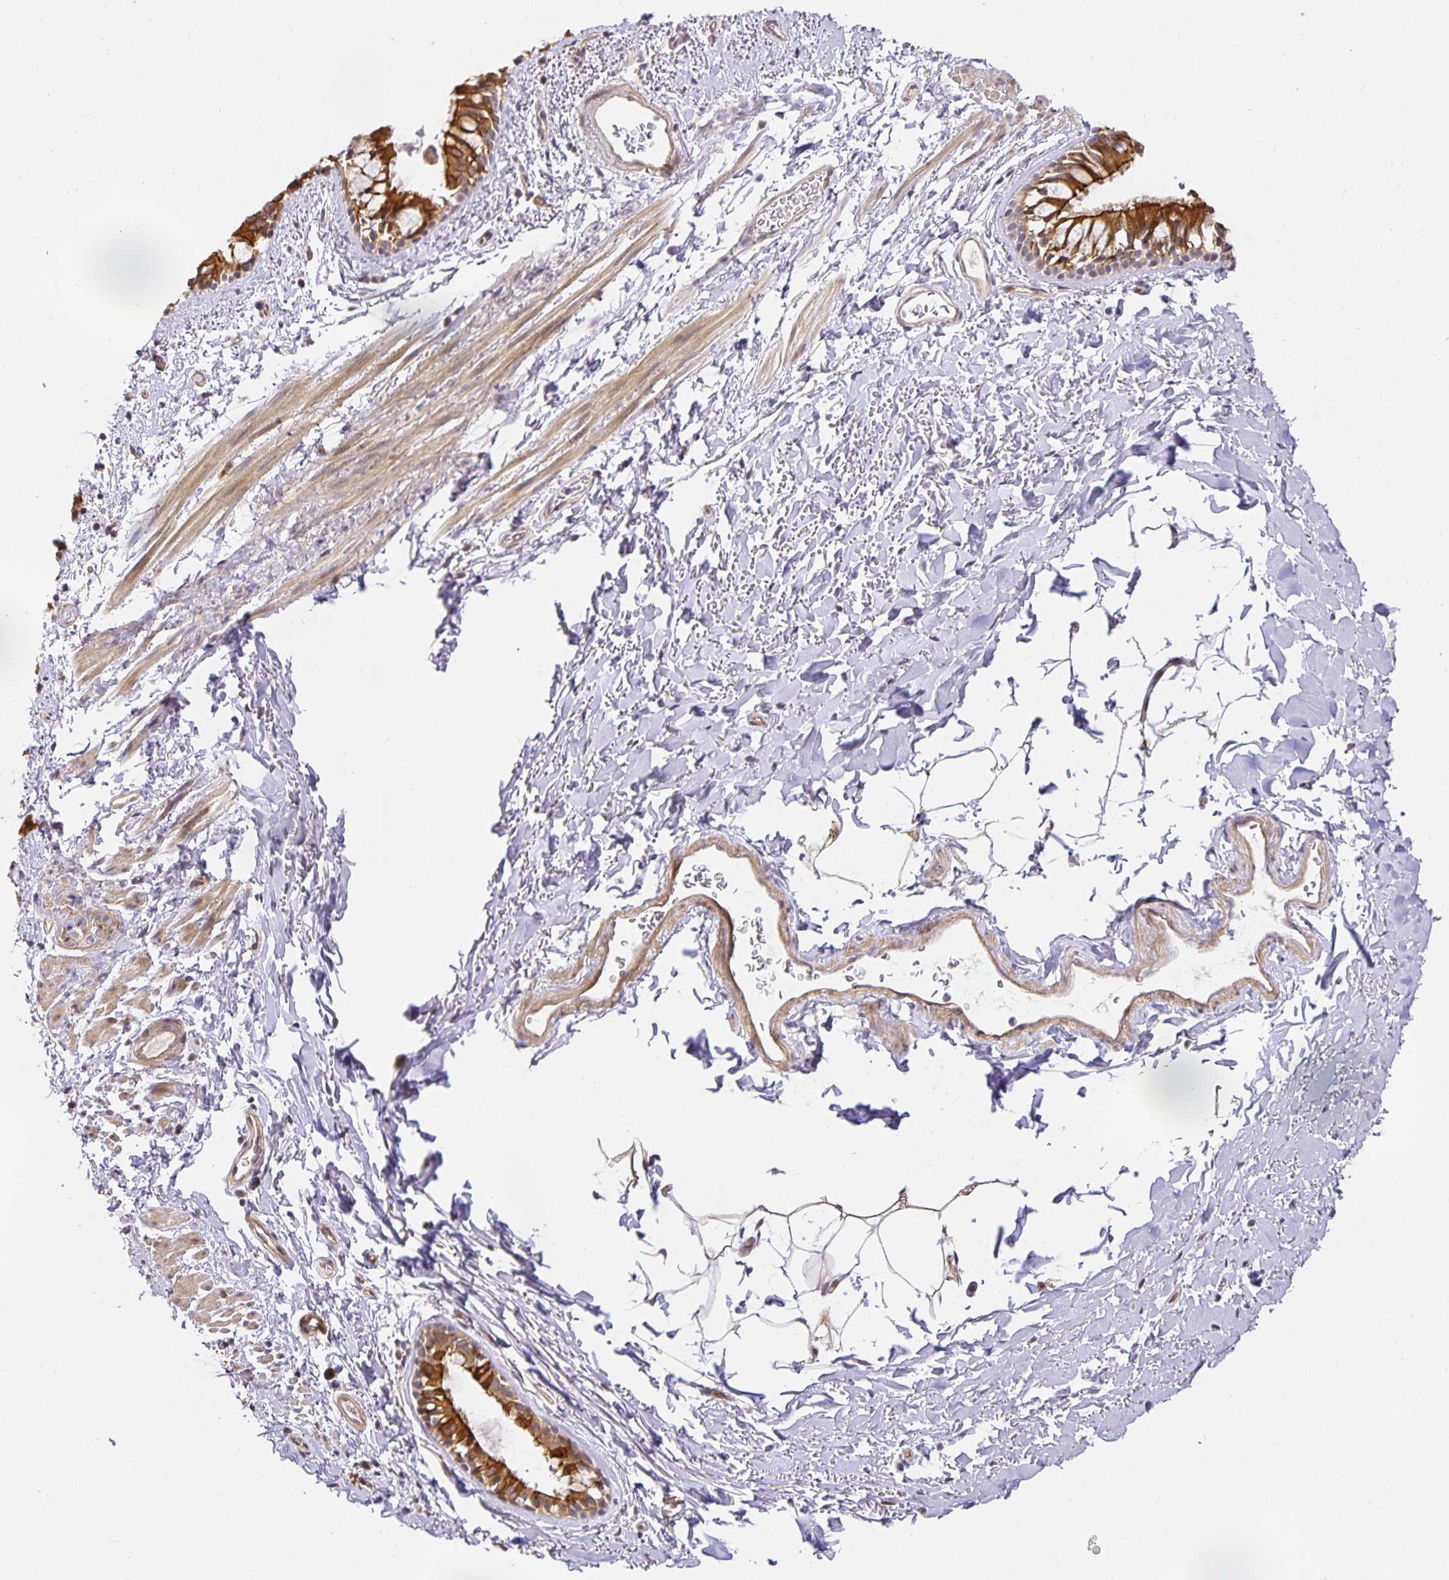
{"staining": {"intensity": "strong", "quantity": ">75%", "location": "cytoplasmic/membranous"}, "tissue": "bronchus", "cell_type": "Respiratory epithelial cells", "image_type": "normal", "snomed": [{"axis": "morphology", "description": "Normal tissue, NOS"}, {"axis": "topography", "description": "Lymph node"}, {"axis": "topography", "description": "Cartilage tissue"}, {"axis": "topography", "description": "Bronchus"}], "caption": "Bronchus stained with DAB immunohistochemistry (IHC) displays high levels of strong cytoplasmic/membranous positivity in approximately >75% of respiratory epithelial cells. (DAB = brown stain, brightfield microscopy at high magnification).", "gene": "TJP3", "patient": {"sex": "female", "age": 70}}